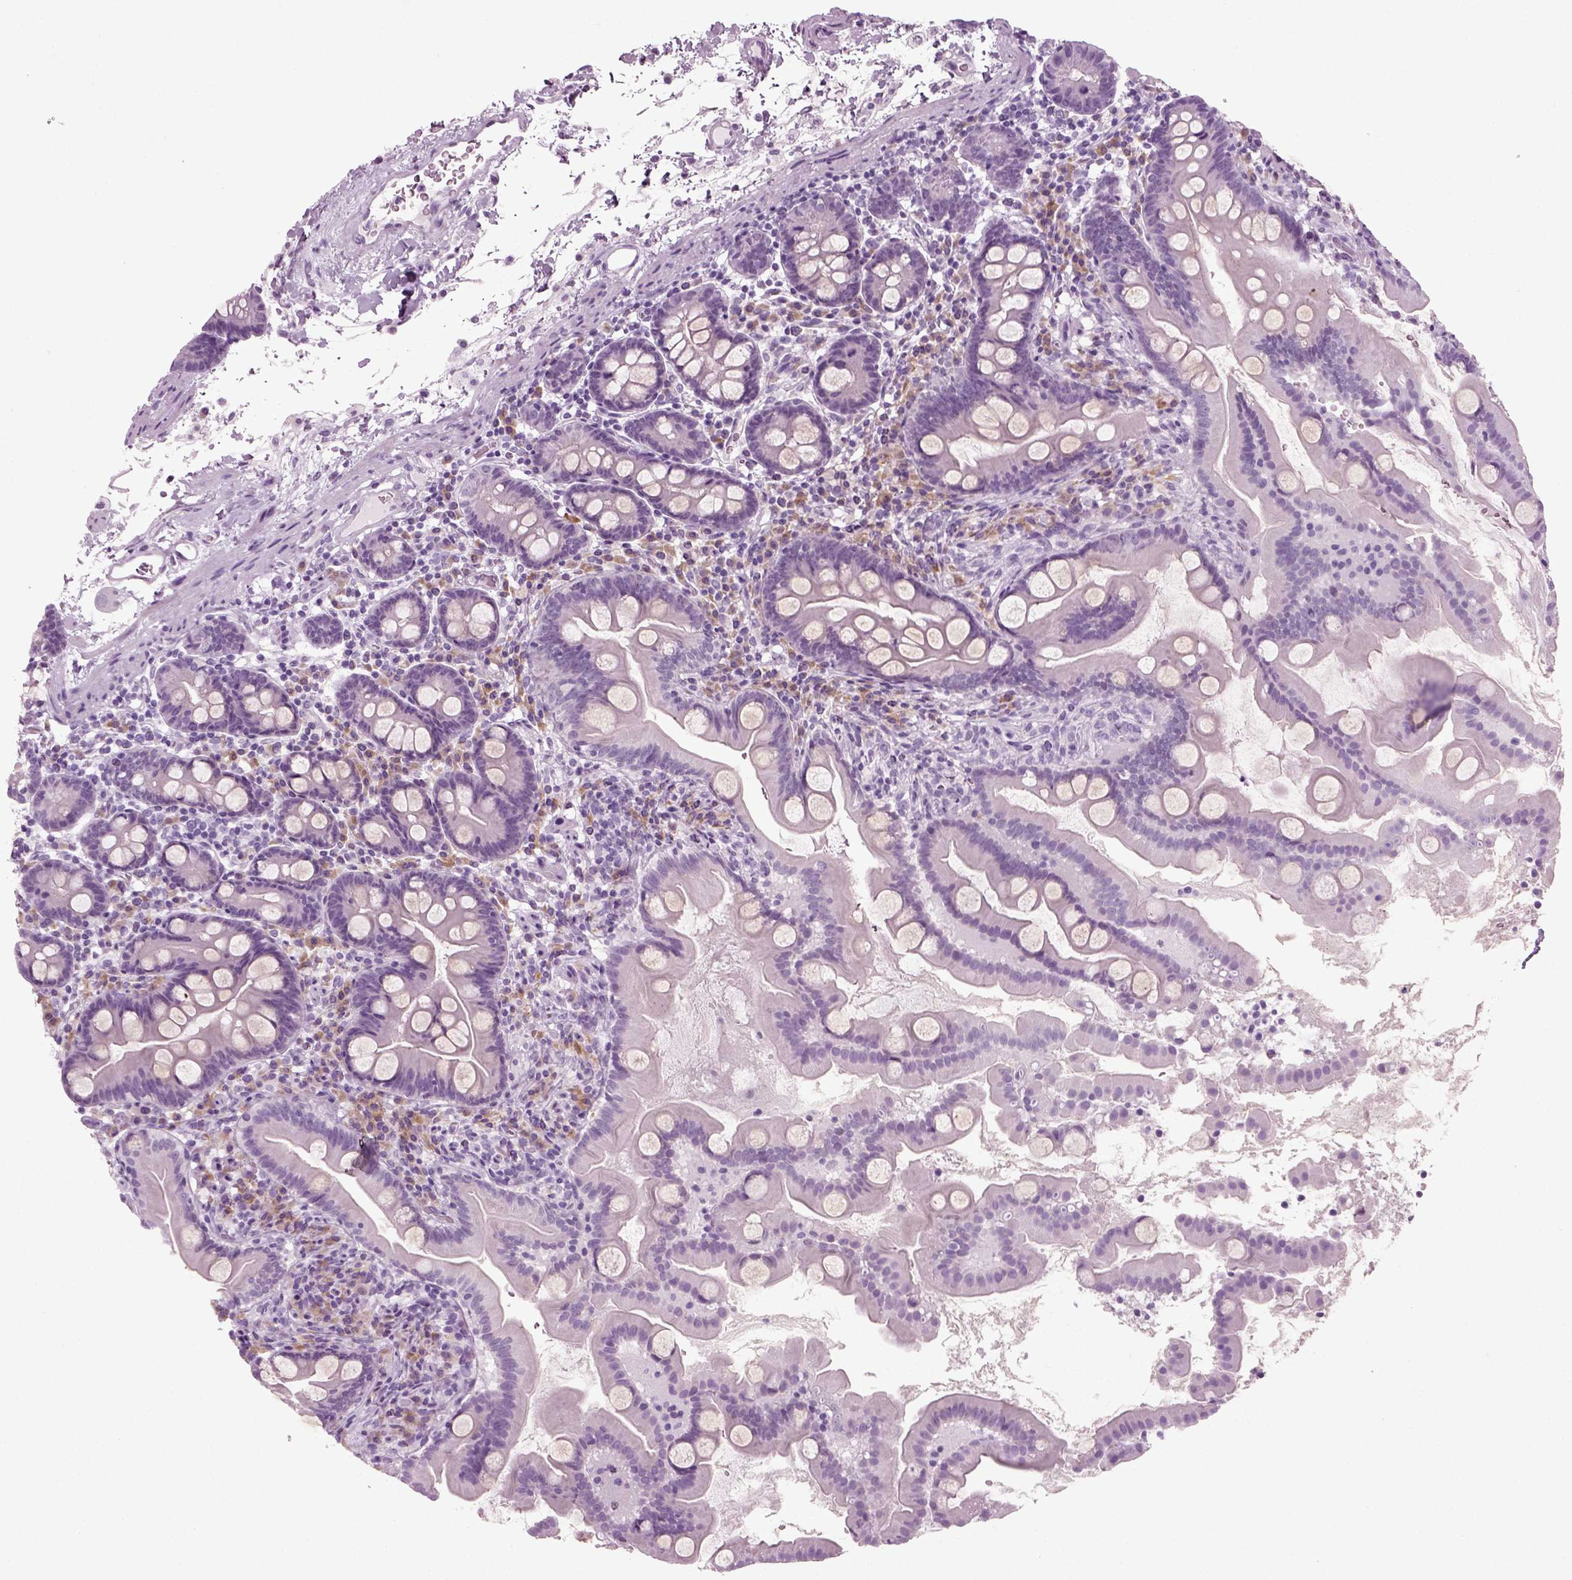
{"staining": {"intensity": "negative", "quantity": "none", "location": "none"}, "tissue": "small intestine", "cell_type": "Glandular cells", "image_type": "normal", "snomed": [{"axis": "morphology", "description": "Normal tissue, NOS"}, {"axis": "topography", "description": "Small intestine"}], "caption": "This micrograph is of benign small intestine stained with immunohistochemistry (IHC) to label a protein in brown with the nuclei are counter-stained blue. There is no expression in glandular cells.", "gene": "PRLH", "patient": {"sex": "female", "age": 44}}